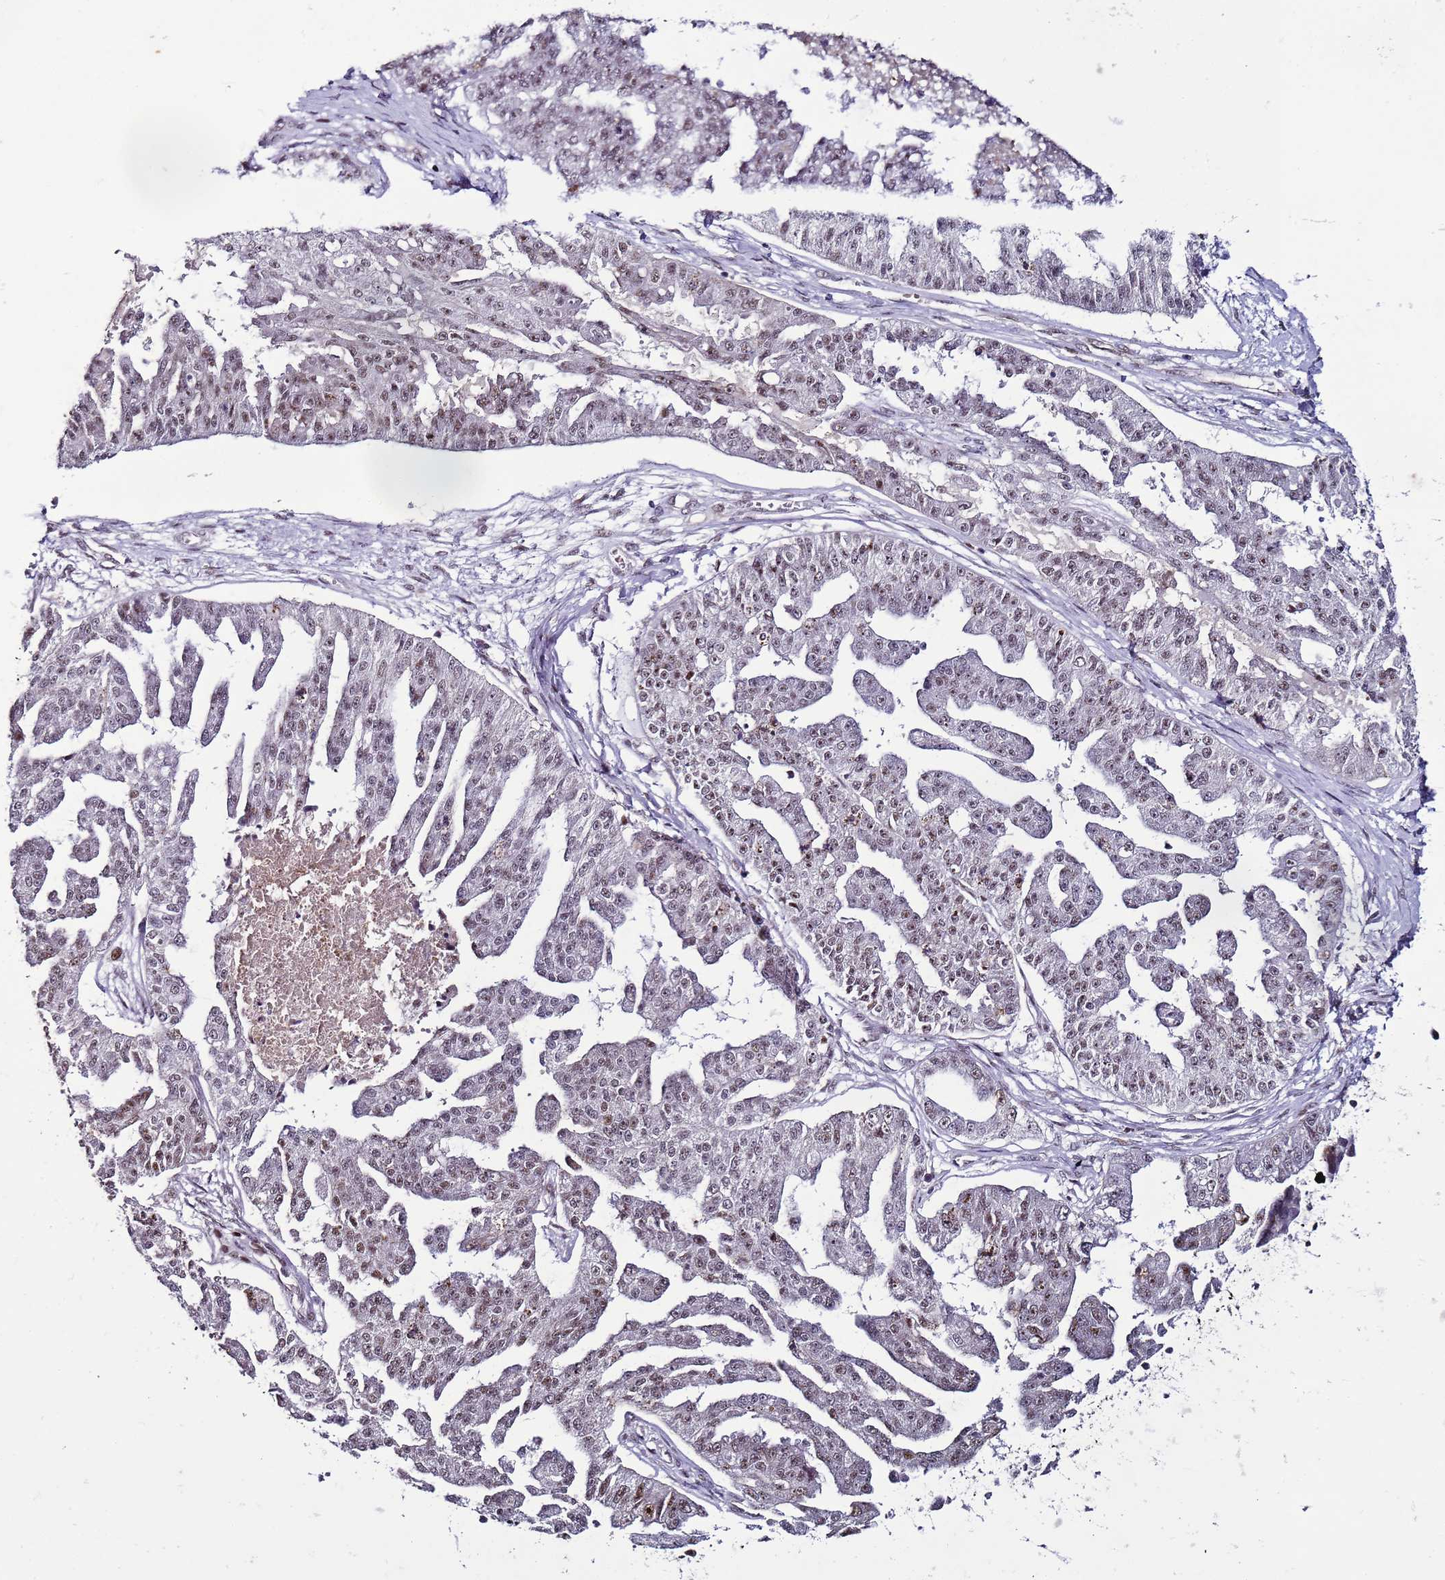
{"staining": {"intensity": "moderate", "quantity": "25%-75%", "location": "nuclear"}, "tissue": "ovarian cancer", "cell_type": "Tumor cells", "image_type": "cancer", "snomed": [{"axis": "morphology", "description": "Cystadenocarcinoma, serous, NOS"}, {"axis": "topography", "description": "Ovary"}], "caption": "Moderate nuclear staining for a protein is present in approximately 25%-75% of tumor cells of ovarian cancer (serous cystadenocarcinoma) using IHC.", "gene": "PSMA7", "patient": {"sex": "female", "age": 58}}